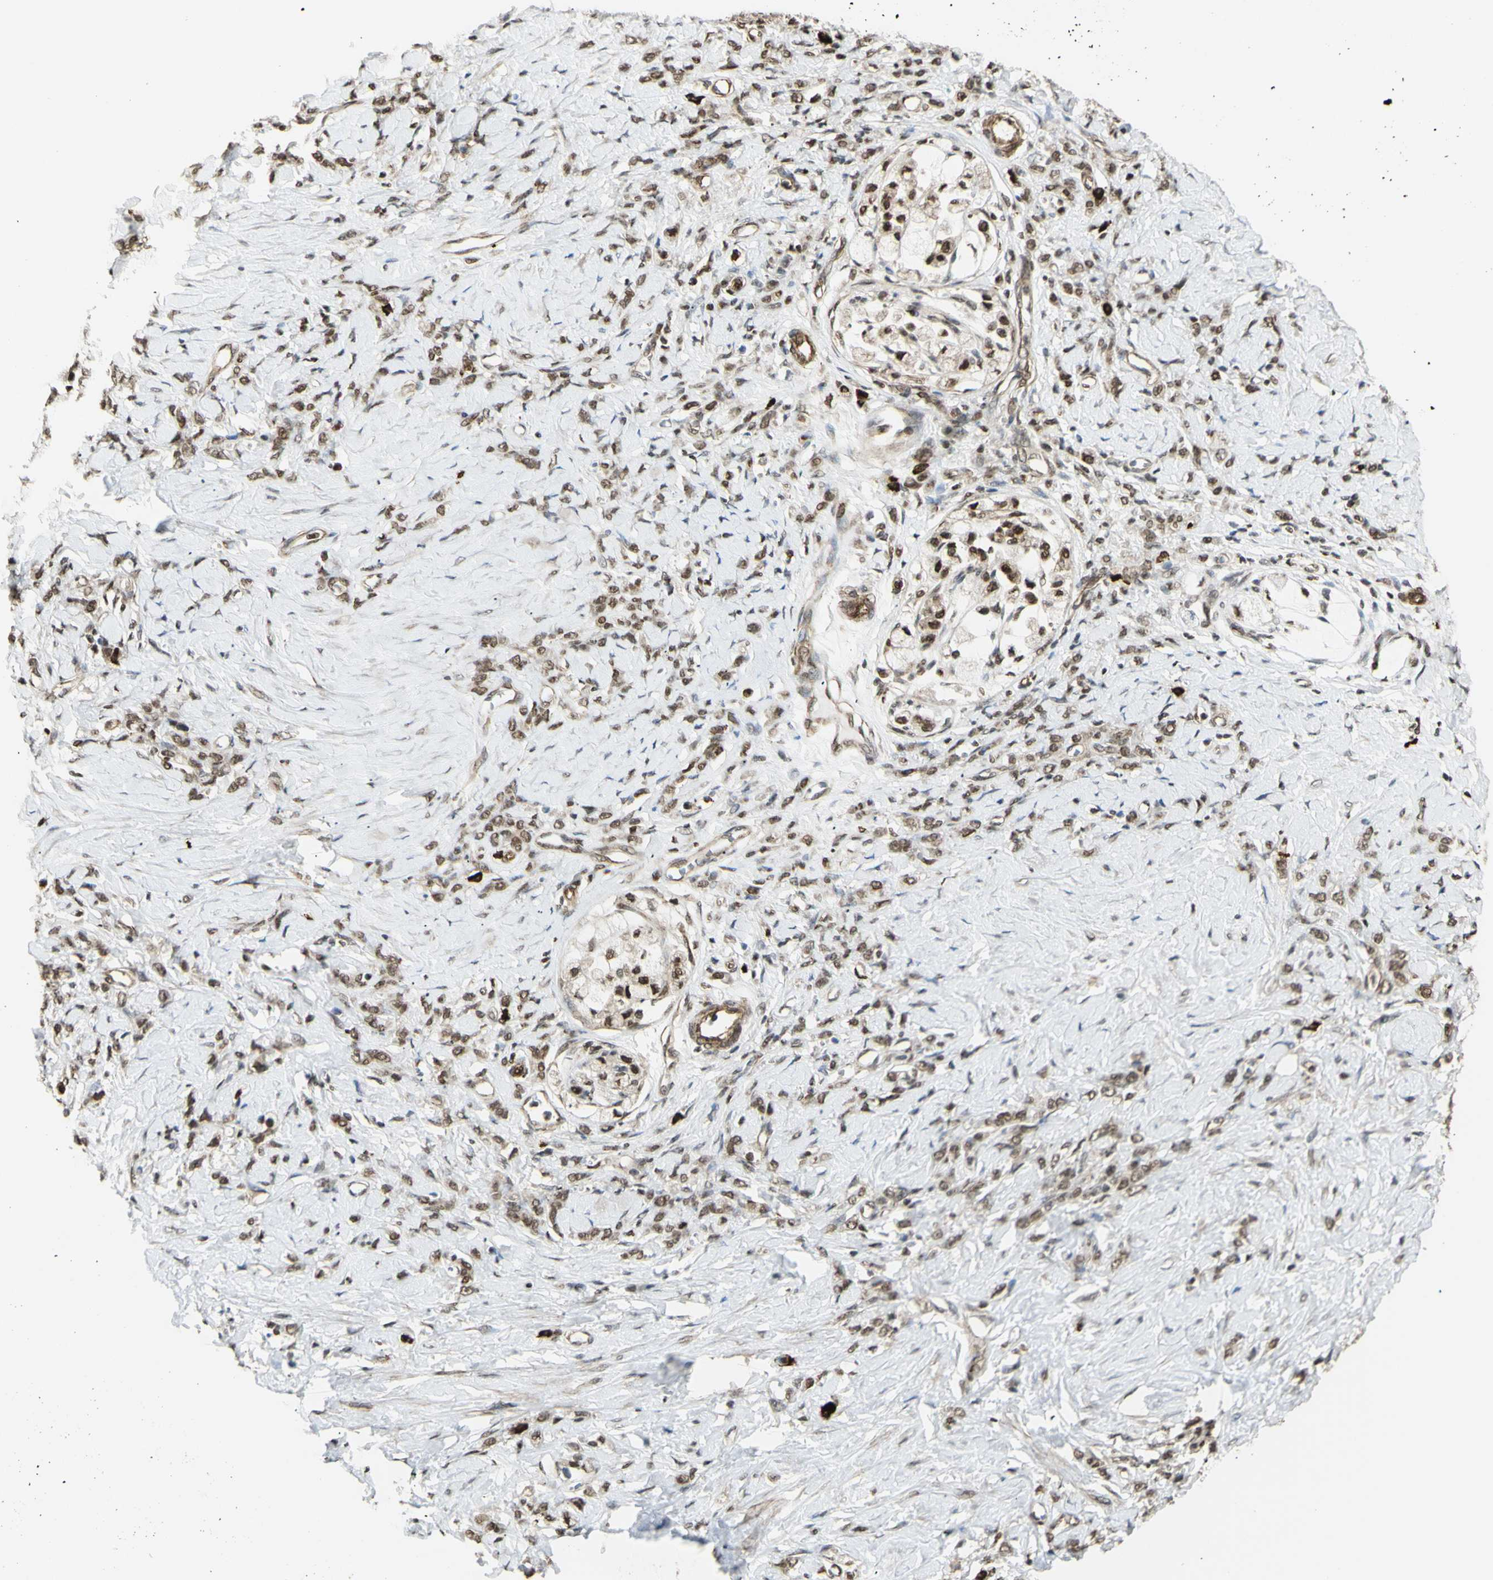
{"staining": {"intensity": "weak", "quantity": ">75%", "location": "nuclear"}, "tissue": "stomach cancer", "cell_type": "Tumor cells", "image_type": "cancer", "snomed": [{"axis": "morphology", "description": "Adenocarcinoma, NOS"}, {"axis": "topography", "description": "Stomach"}], "caption": "Adenocarcinoma (stomach) was stained to show a protein in brown. There is low levels of weak nuclear staining in approximately >75% of tumor cells.", "gene": "ZMYM6", "patient": {"sex": "male", "age": 82}}